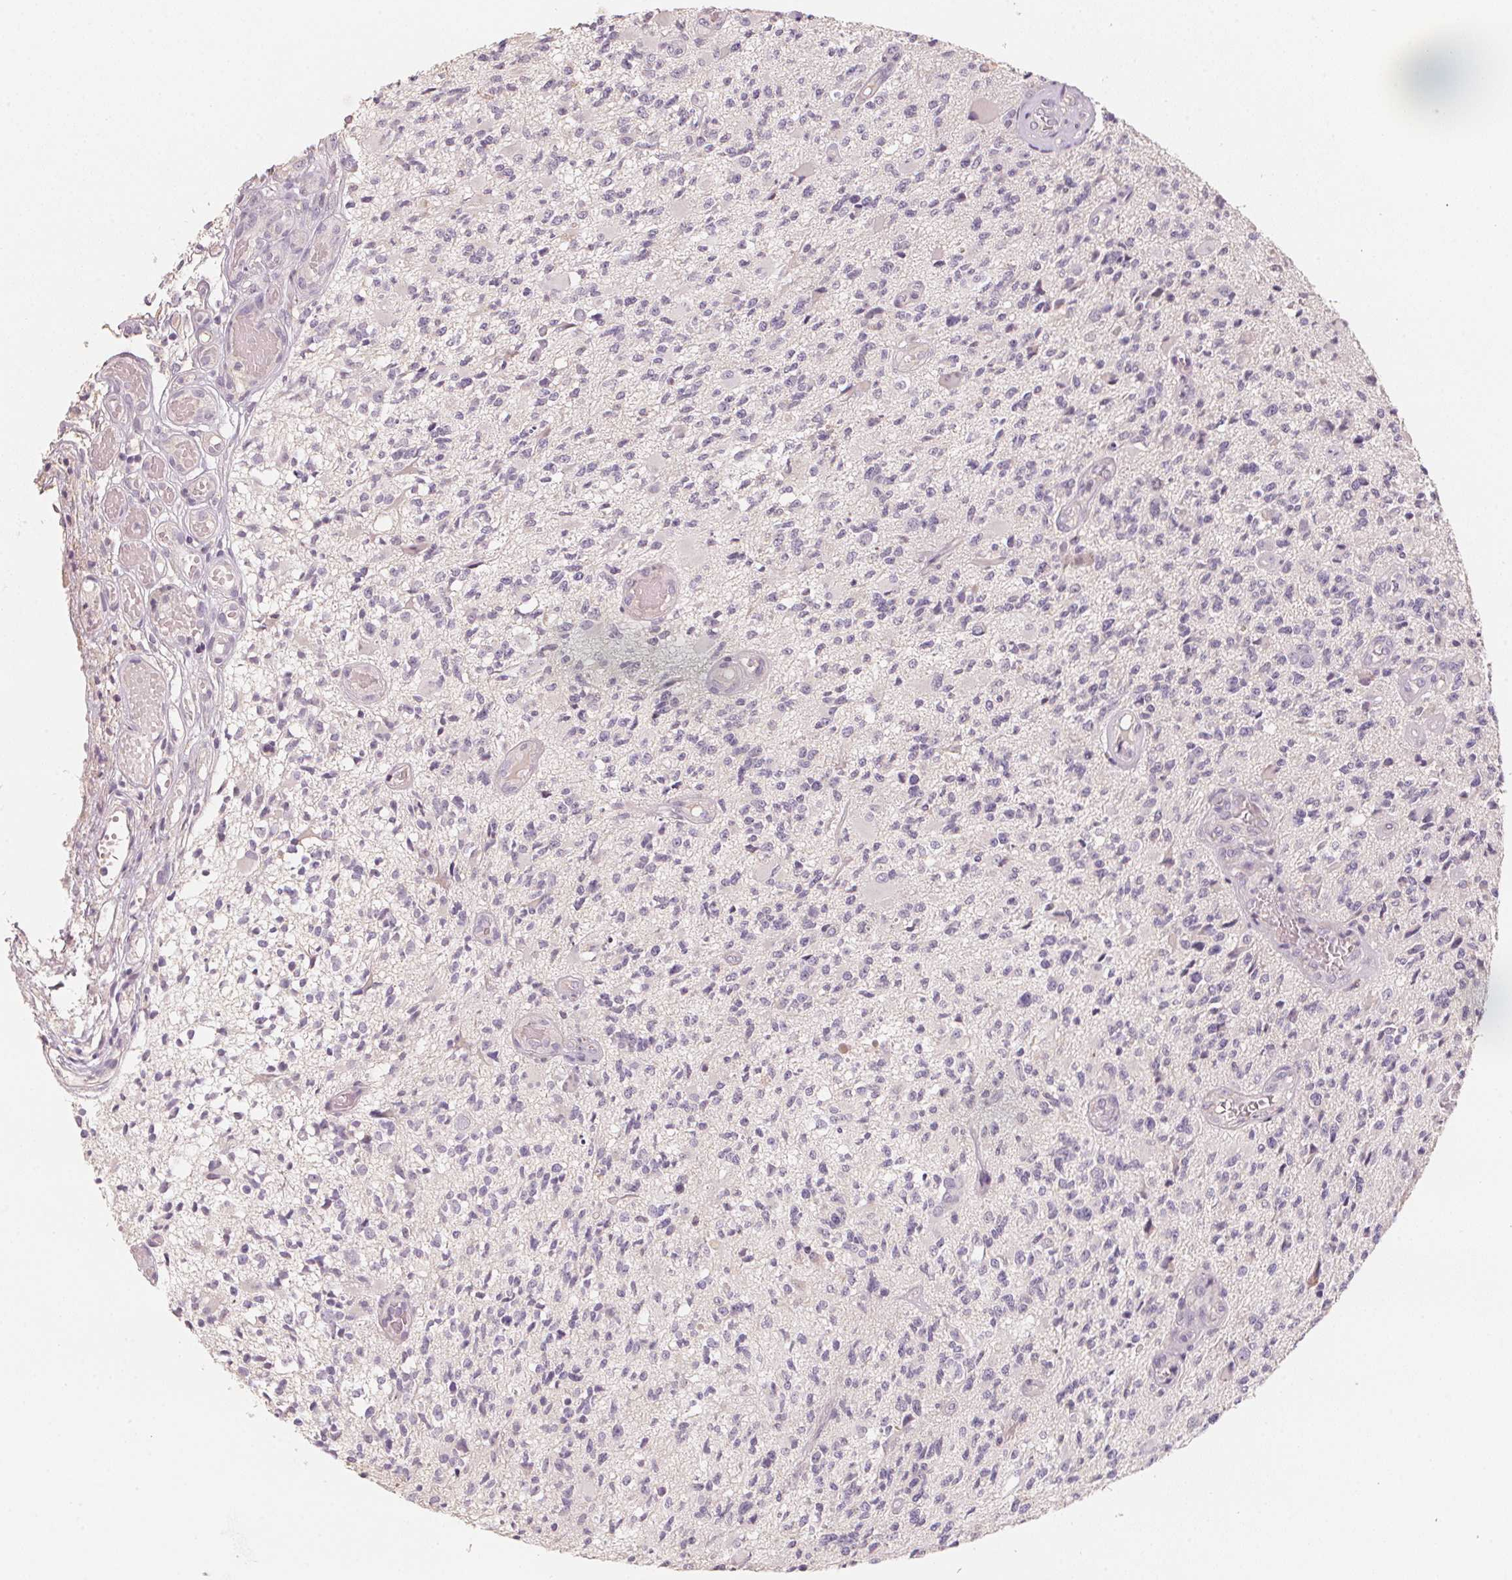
{"staining": {"intensity": "negative", "quantity": "none", "location": "none"}, "tissue": "glioma", "cell_type": "Tumor cells", "image_type": "cancer", "snomed": [{"axis": "morphology", "description": "Glioma, malignant, High grade"}, {"axis": "topography", "description": "Brain"}], "caption": "The photomicrograph exhibits no staining of tumor cells in glioma.", "gene": "TREH", "patient": {"sex": "female", "age": 63}}